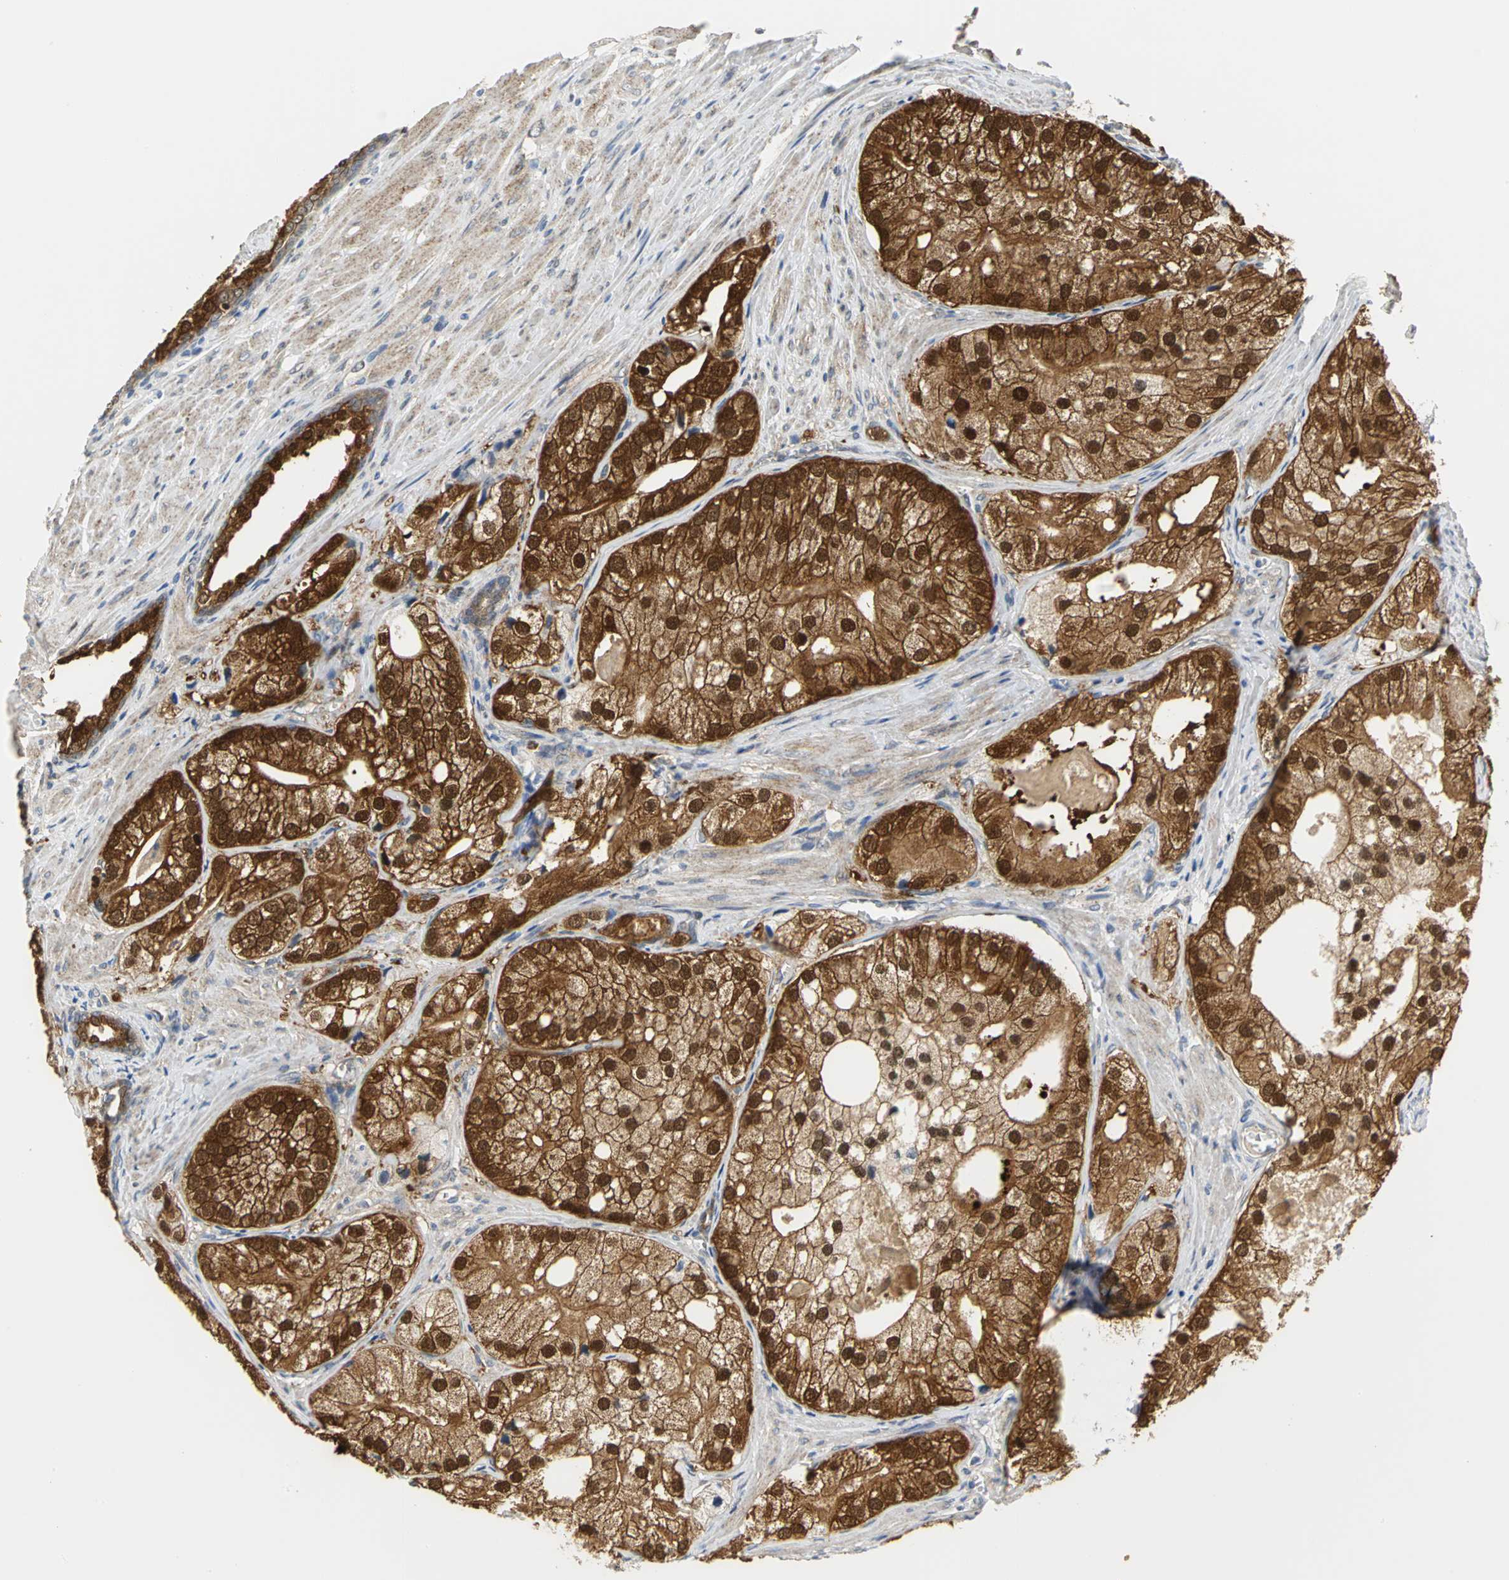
{"staining": {"intensity": "moderate", "quantity": ">75%", "location": "cytoplasmic/membranous,nuclear"}, "tissue": "prostate cancer", "cell_type": "Tumor cells", "image_type": "cancer", "snomed": [{"axis": "morphology", "description": "Adenocarcinoma, Low grade"}, {"axis": "topography", "description": "Prostate"}], "caption": "This micrograph displays prostate low-grade adenocarcinoma stained with immunohistochemistry to label a protein in brown. The cytoplasmic/membranous and nuclear of tumor cells show moderate positivity for the protein. Nuclei are counter-stained blue.", "gene": "PGM3", "patient": {"sex": "male", "age": 69}}